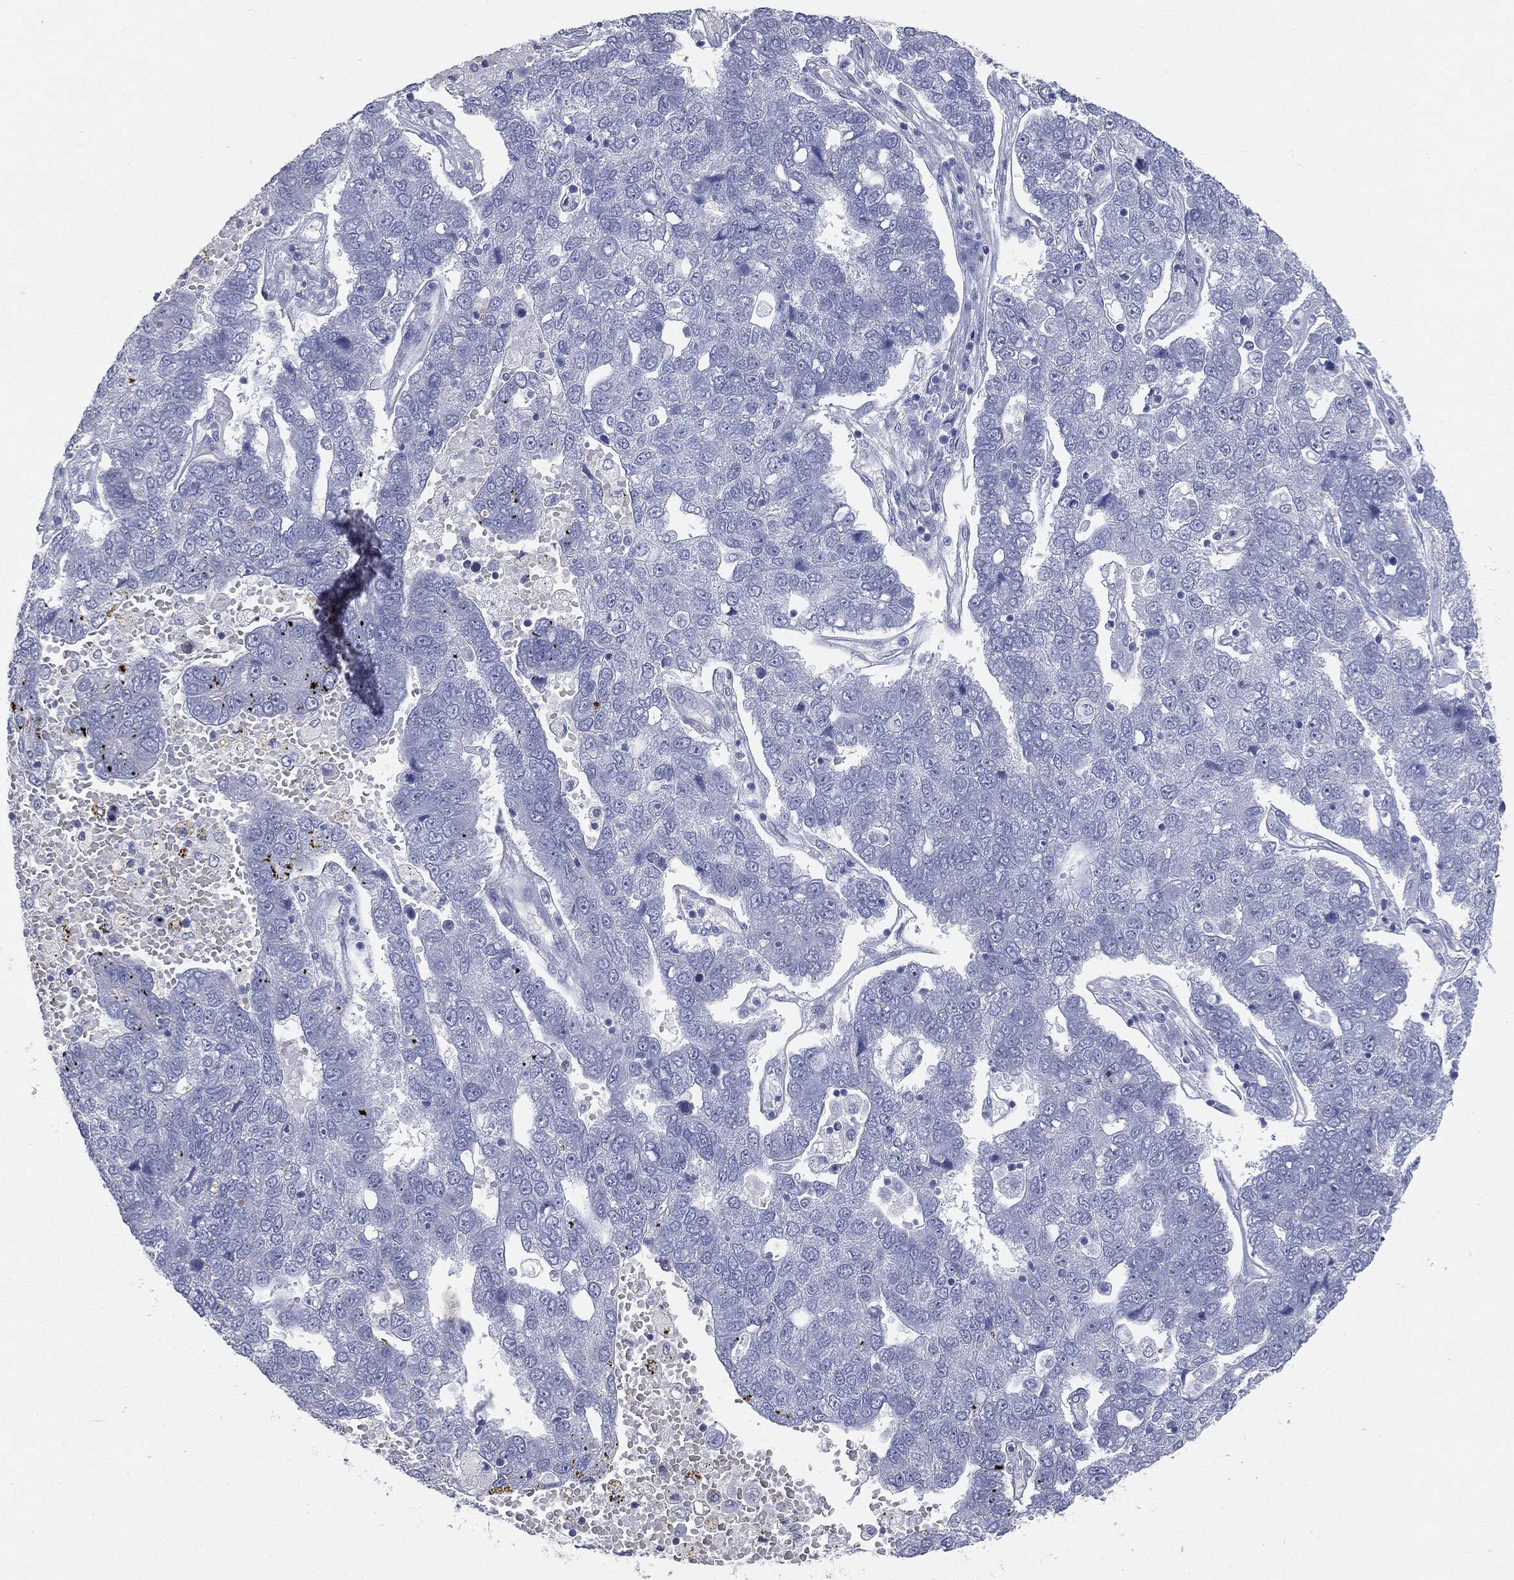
{"staining": {"intensity": "negative", "quantity": "none", "location": "none"}, "tissue": "pancreatic cancer", "cell_type": "Tumor cells", "image_type": "cancer", "snomed": [{"axis": "morphology", "description": "Adenocarcinoma, NOS"}, {"axis": "topography", "description": "Pancreas"}], "caption": "Adenocarcinoma (pancreatic) stained for a protein using immunohistochemistry (IHC) shows no positivity tumor cells.", "gene": "CUZD1", "patient": {"sex": "female", "age": 61}}